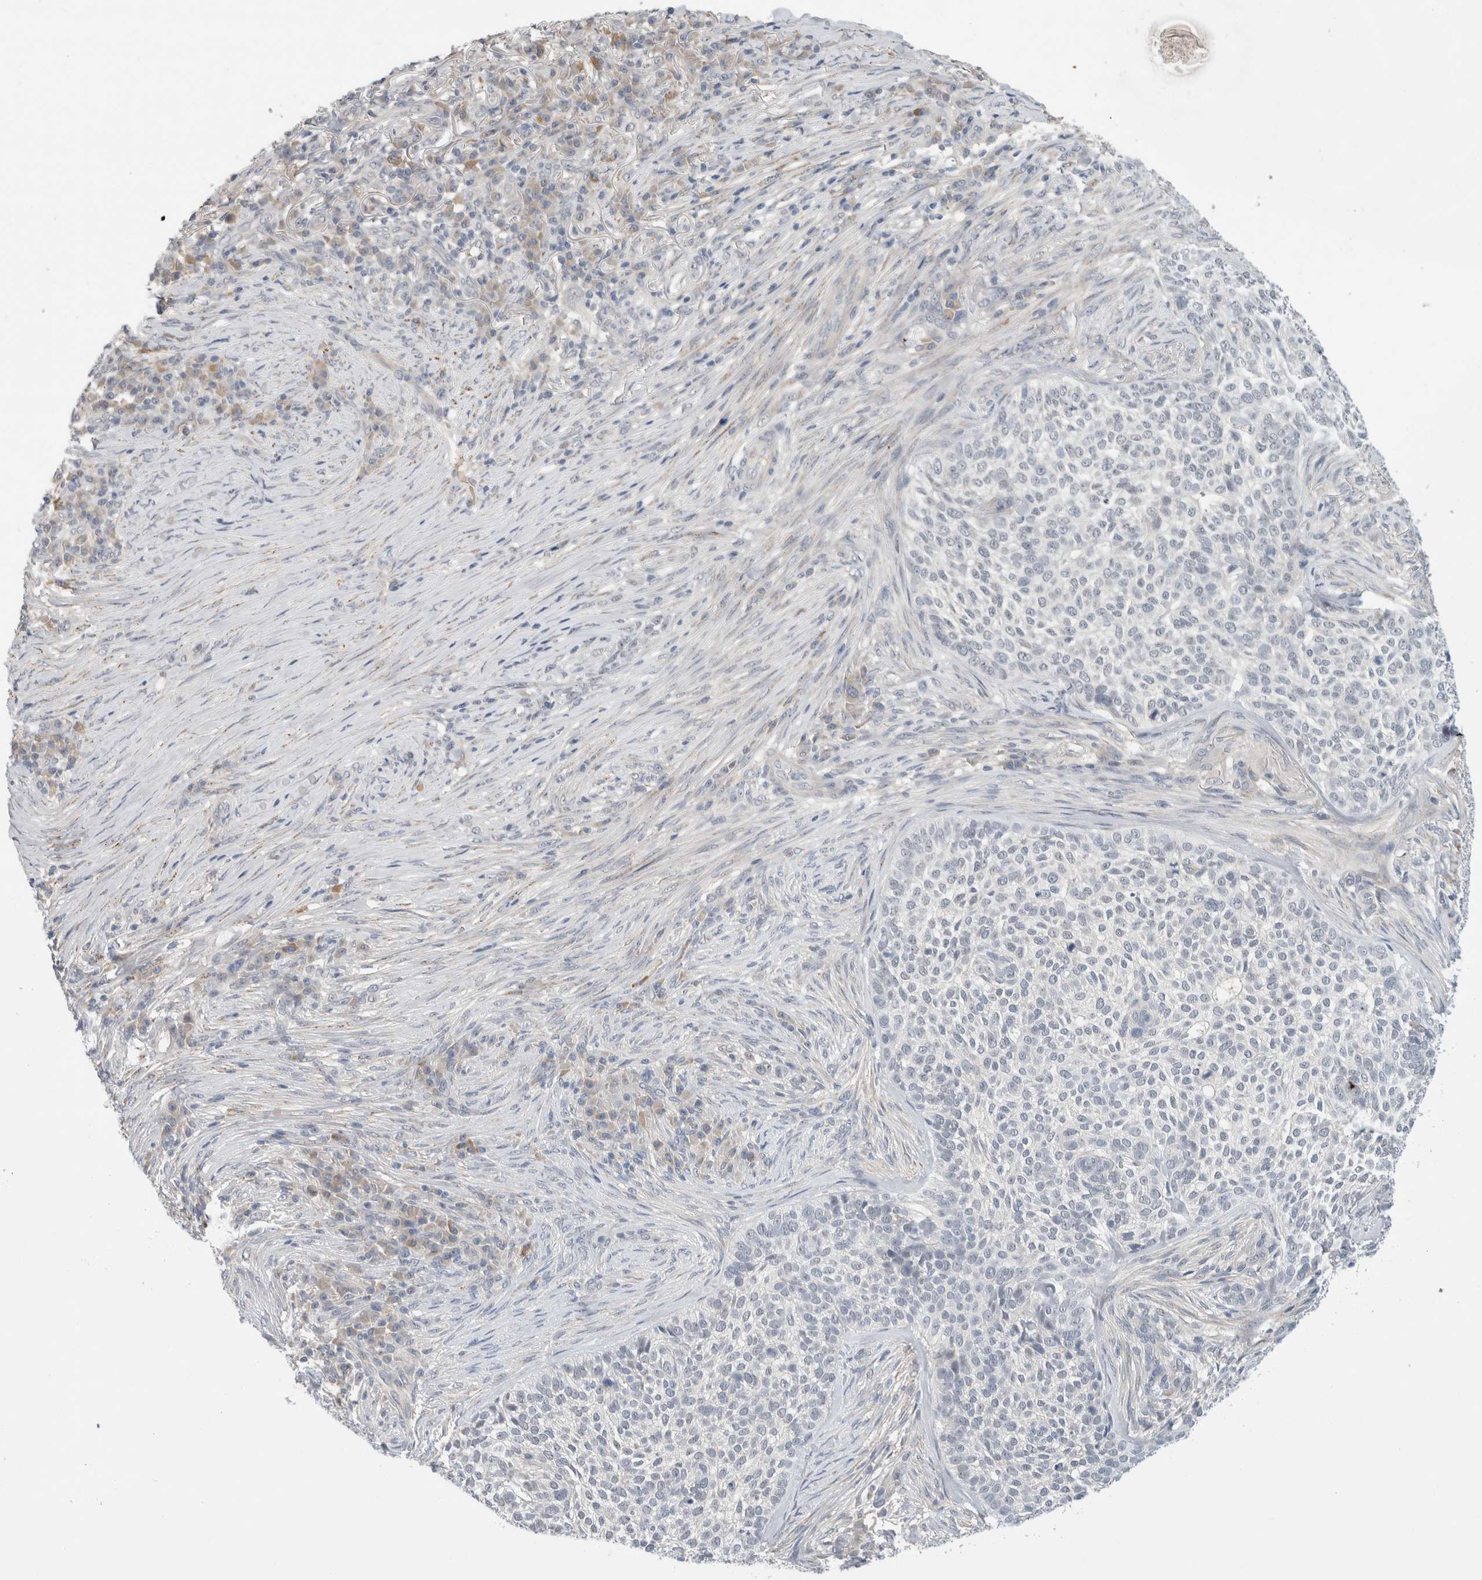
{"staining": {"intensity": "negative", "quantity": "none", "location": "none"}, "tissue": "skin cancer", "cell_type": "Tumor cells", "image_type": "cancer", "snomed": [{"axis": "morphology", "description": "Basal cell carcinoma"}, {"axis": "topography", "description": "Skin"}], "caption": "The photomicrograph exhibits no staining of tumor cells in basal cell carcinoma (skin).", "gene": "HCN3", "patient": {"sex": "female", "age": 64}}